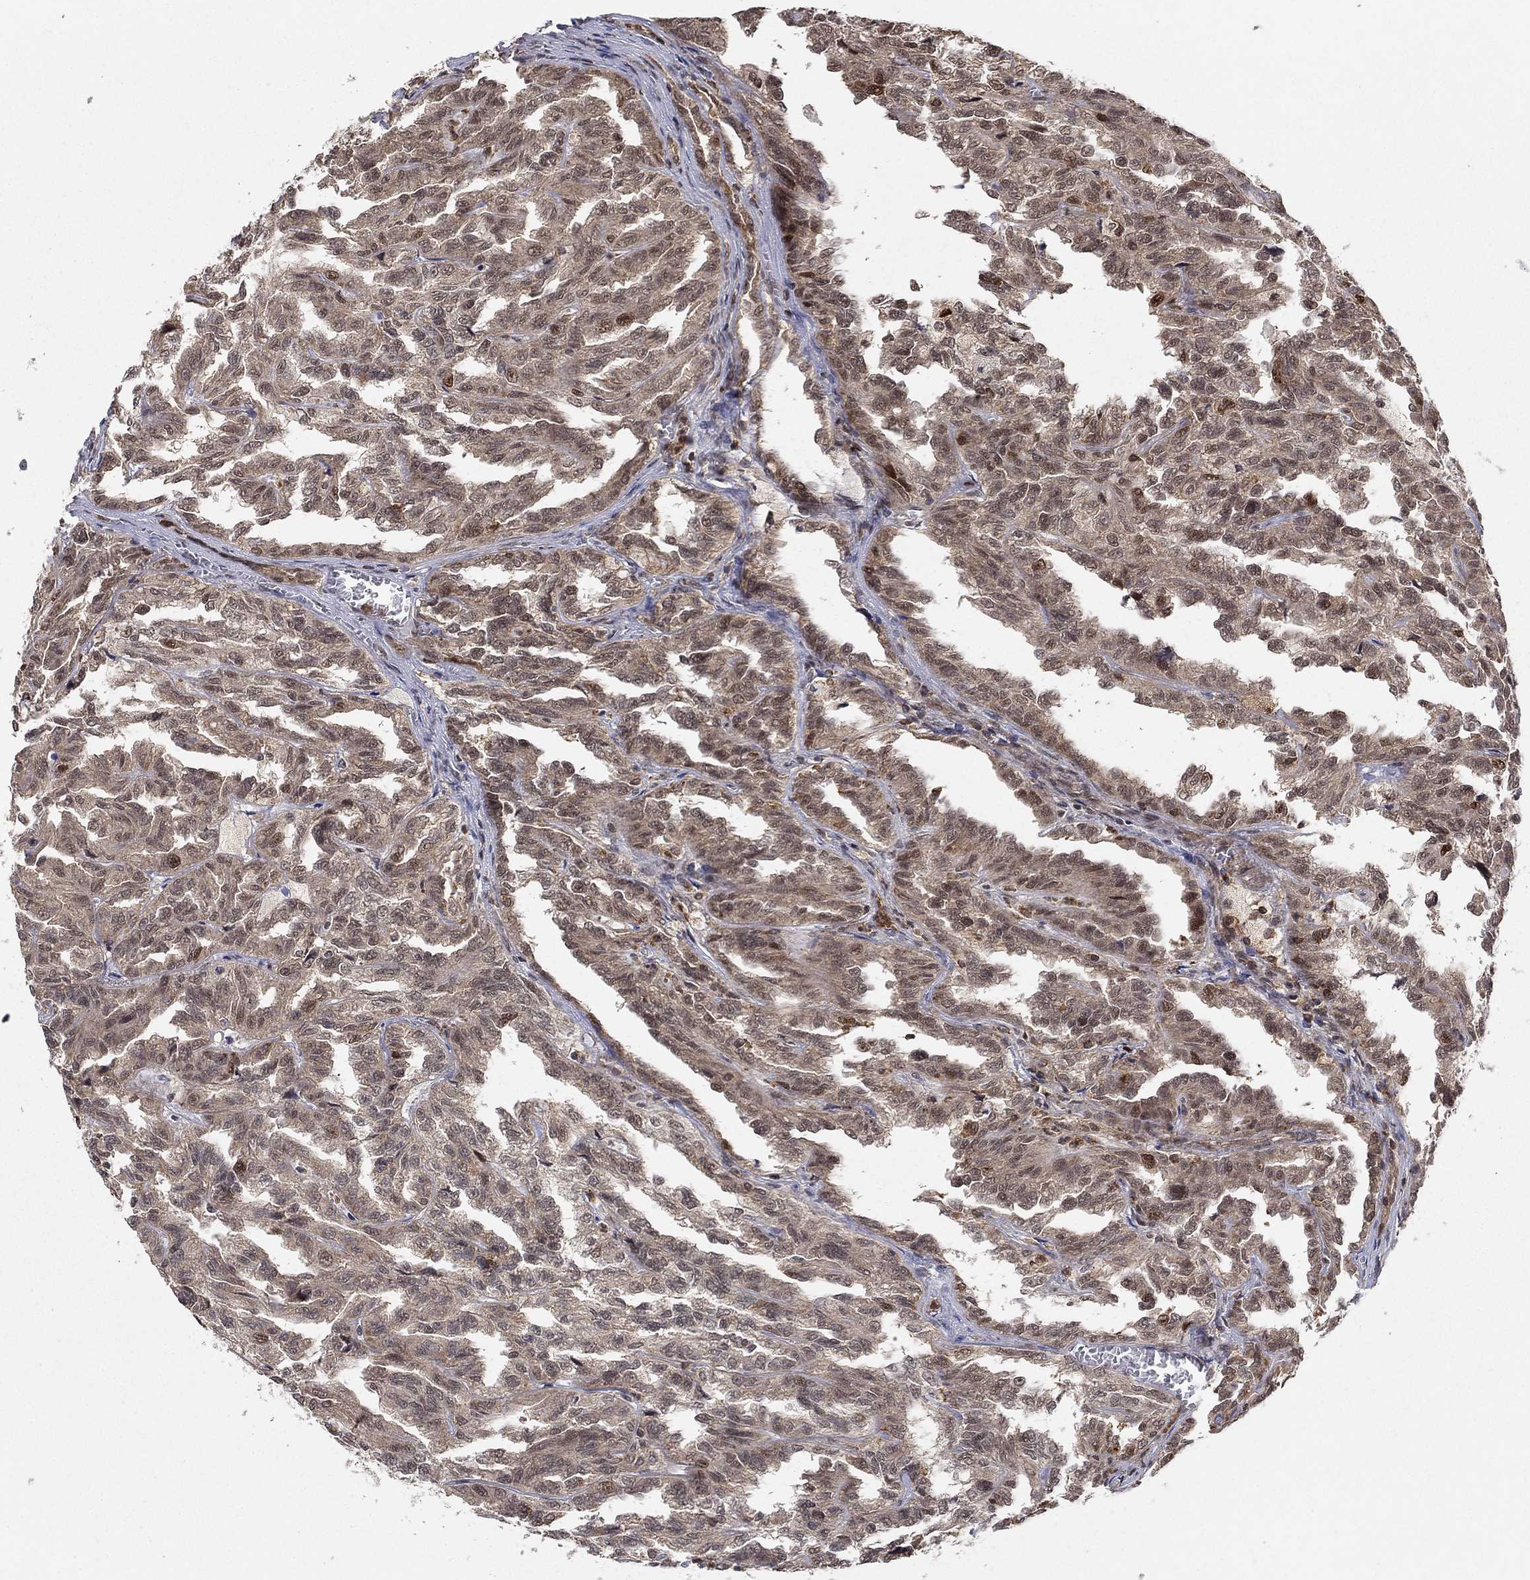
{"staining": {"intensity": "strong", "quantity": "<25%", "location": "cytoplasmic/membranous,nuclear"}, "tissue": "renal cancer", "cell_type": "Tumor cells", "image_type": "cancer", "snomed": [{"axis": "morphology", "description": "Adenocarcinoma, NOS"}, {"axis": "topography", "description": "Kidney"}], "caption": "Strong cytoplasmic/membranous and nuclear expression is appreciated in about <25% of tumor cells in renal cancer.", "gene": "CCDC66", "patient": {"sex": "male", "age": 79}}